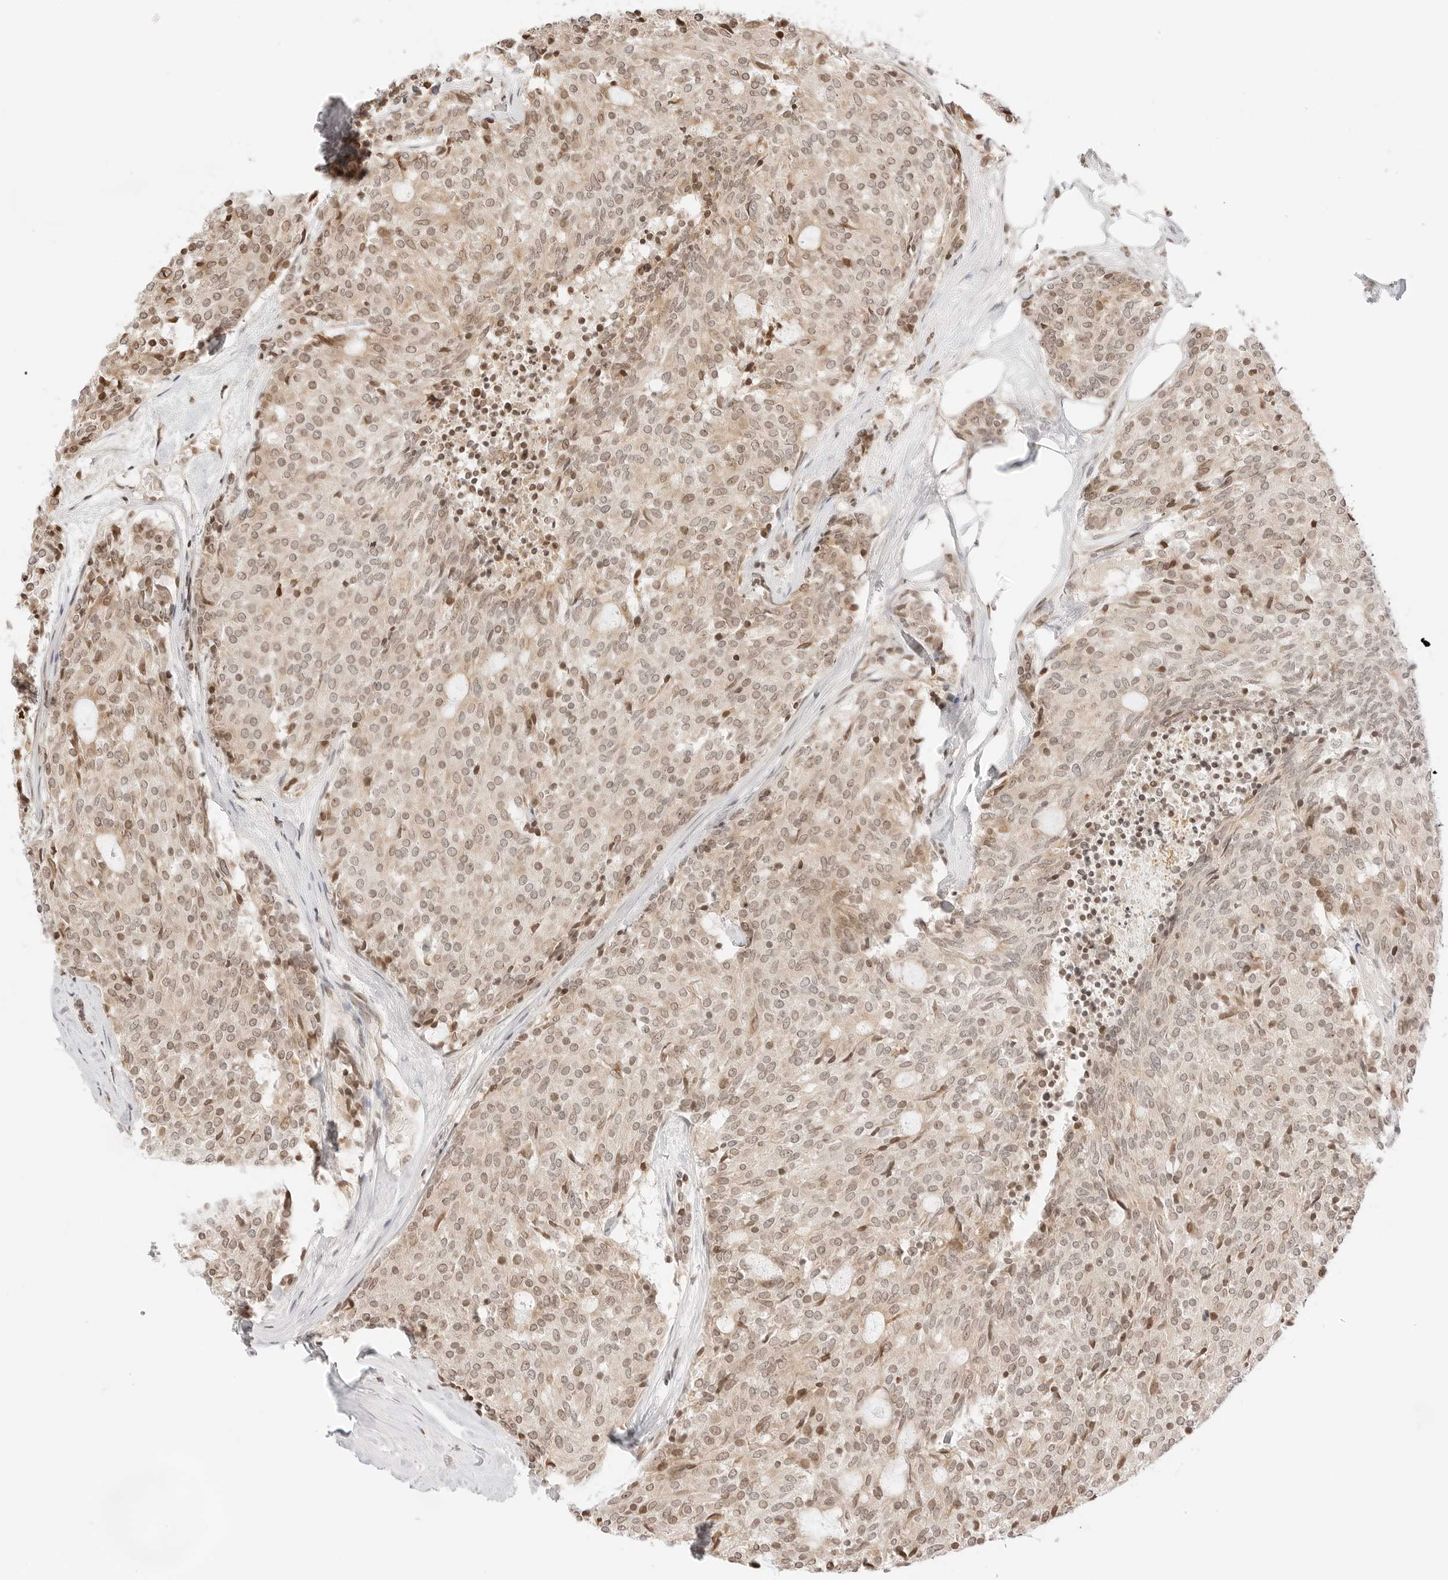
{"staining": {"intensity": "weak", "quantity": "25%-75%", "location": "cytoplasmic/membranous,nuclear"}, "tissue": "carcinoid", "cell_type": "Tumor cells", "image_type": "cancer", "snomed": [{"axis": "morphology", "description": "Carcinoid, malignant, NOS"}, {"axis": "topography", "description": "Pancreas"}], "caption": "Brown immunohistochemical staining in malignant carcinoid shows weak cytoplasmic/membranous and nuclear positivity in about 25%-75% of tumor cells.", "gene": "RPS6KL1", "patient": {"sex": "female", "age": 54}}